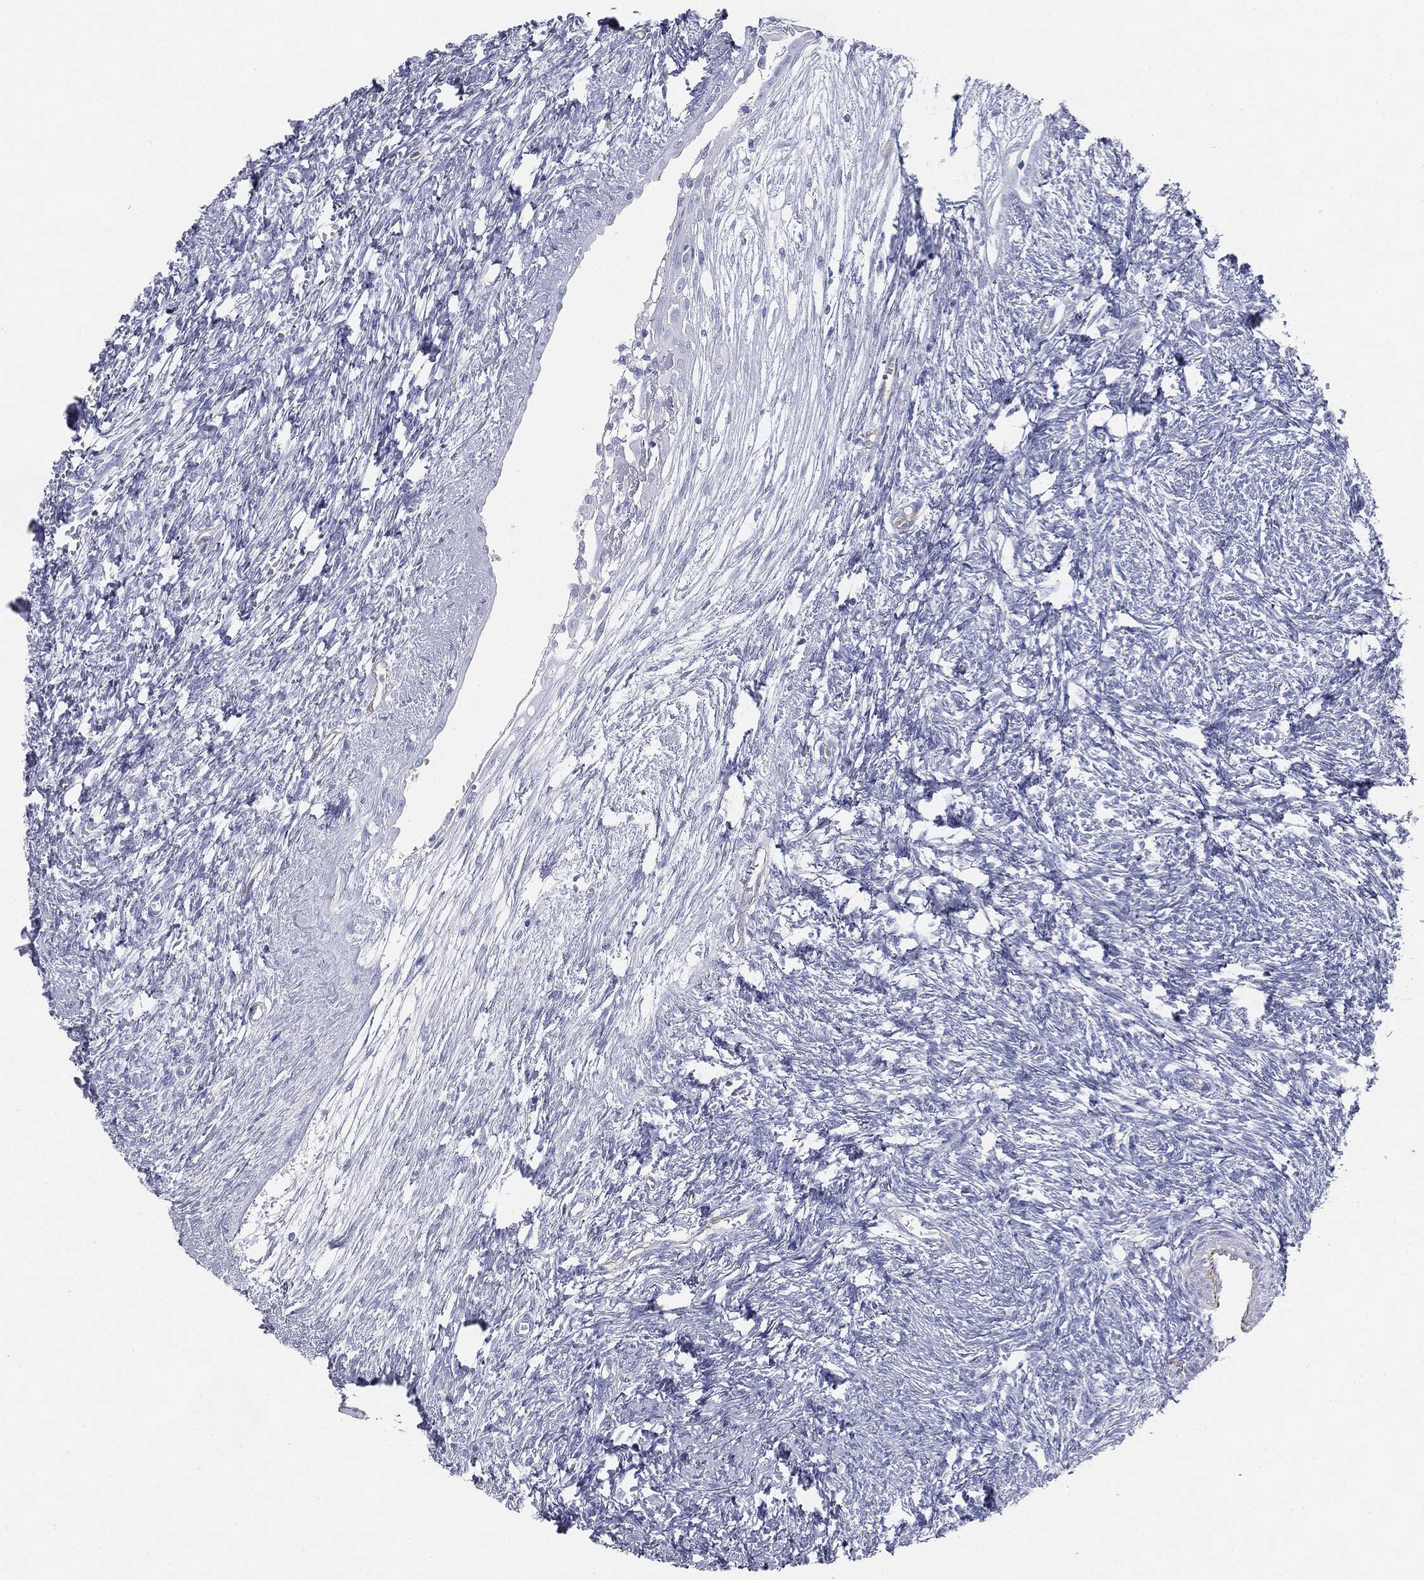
{"staining": {"intensity": "negative", "quantity": "none", "location": "none"}, "tissue": "ovary", "cell_type": "Follicle cells", "image_type": "normal", "snomed": [{"axis": "morphology", "description": "Normal tissue, NOS"}, {"axis": "topography", "description": "Fallopian tube"}, {"axis": "topography", "description": "Ovary"}], "caption": "IHC of benign human ovary demonstrates no positivity in follicle cells. (DAB (3,3'-diaminobenzidine) immunohistochemistry (IHC) visualized using brightfield microscopy, high magnification).", "gene": "MUC5AC", "patient": {"sex": "female", "age": 33}}